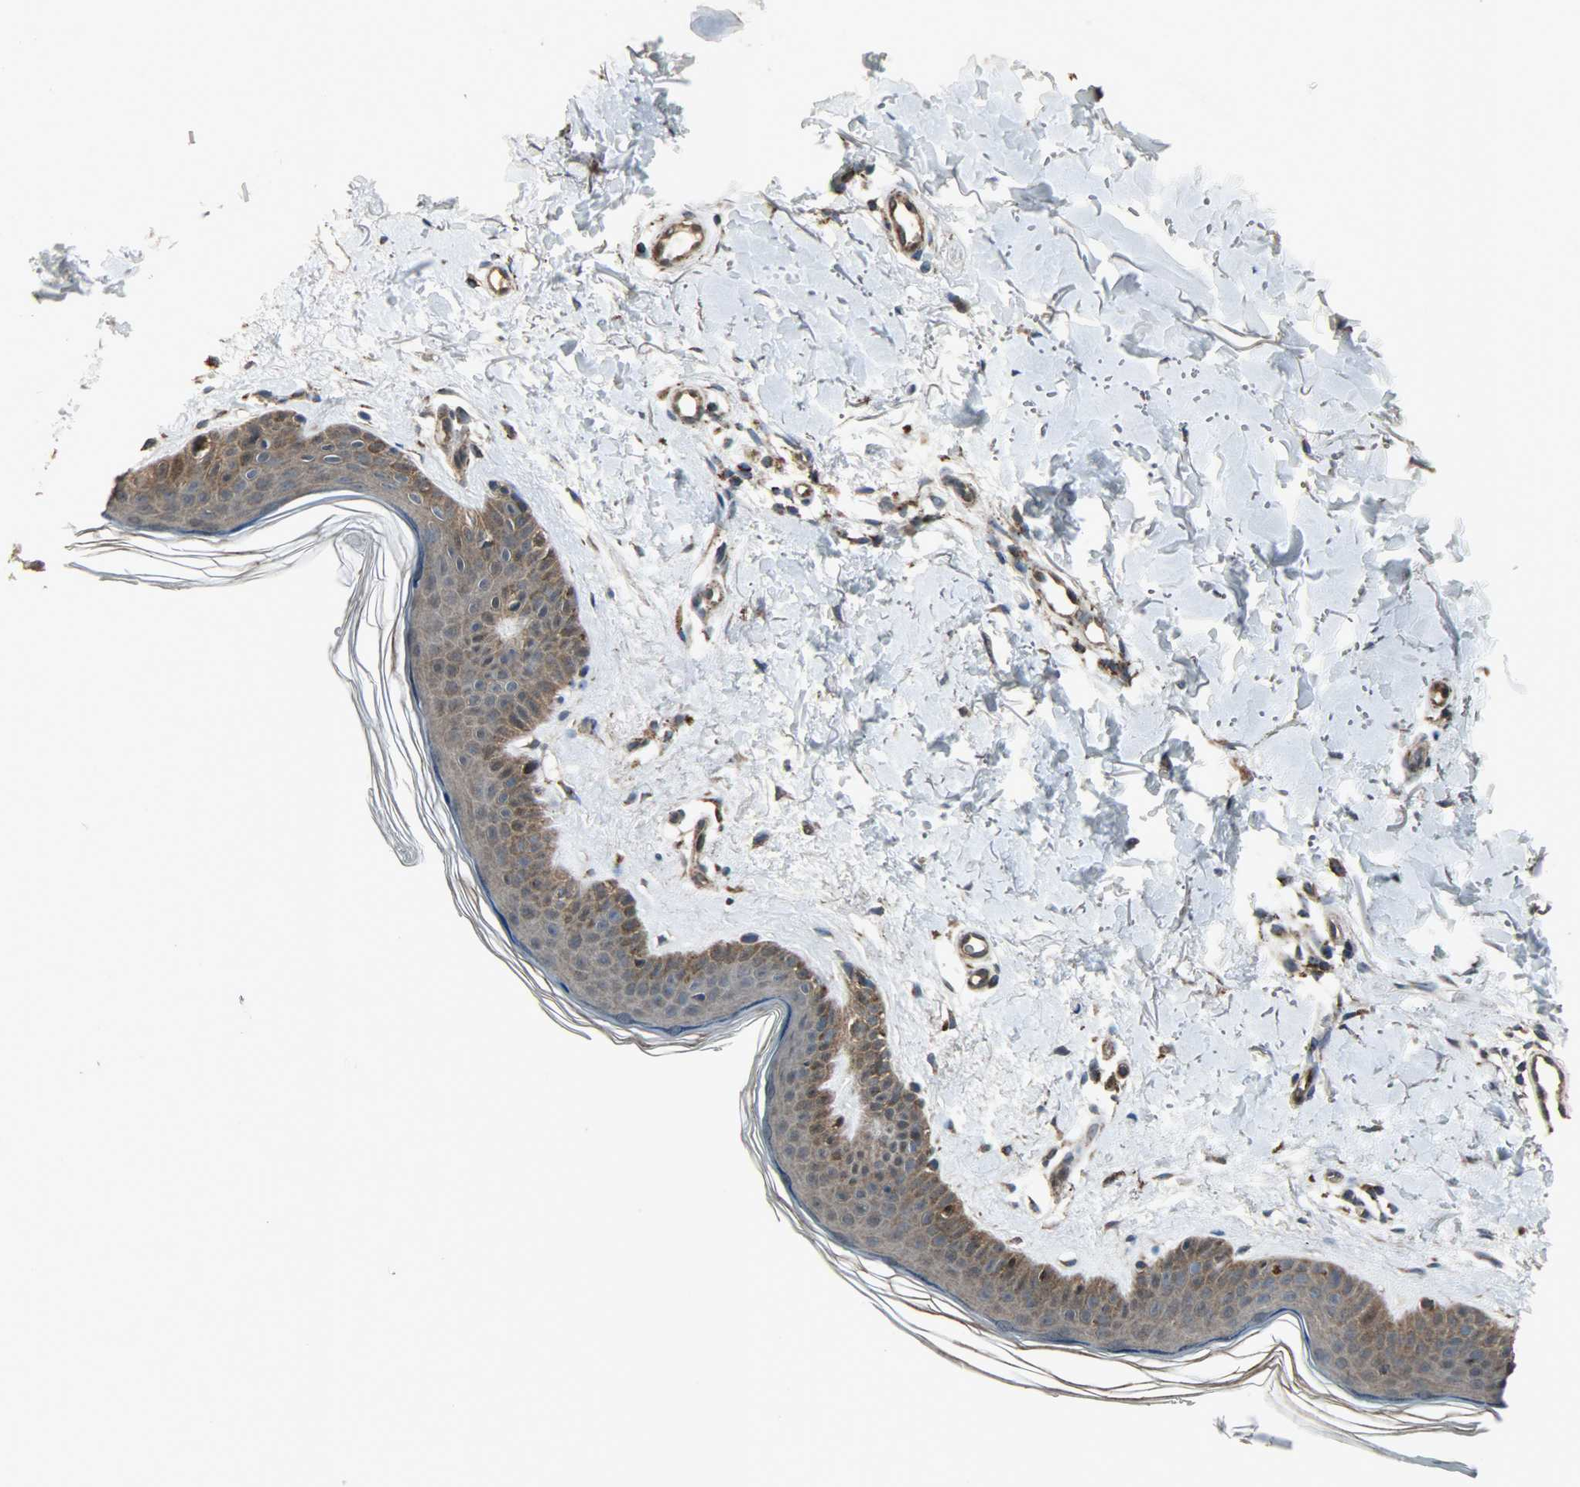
{"staining": {"intensity": "moderate", "quantity": ">75%", "location": "cytoplasmic/membranous"}, "tissue": "skin", "cell_type": "Fibroblasts", "image_type": "normal", "snomed": [{"axis": "morphology", "description": "Normal tissue, NOS"}, {"axis": "topography", "description": "Skin"}], "caption": "Human skin stained with a brown dye demonstrates moderate cytoplasmic/membranous positive positivity in about >75% of fibroblasts.", "gene": "AMT", "patient": {"sex": "female", "age": 56}}